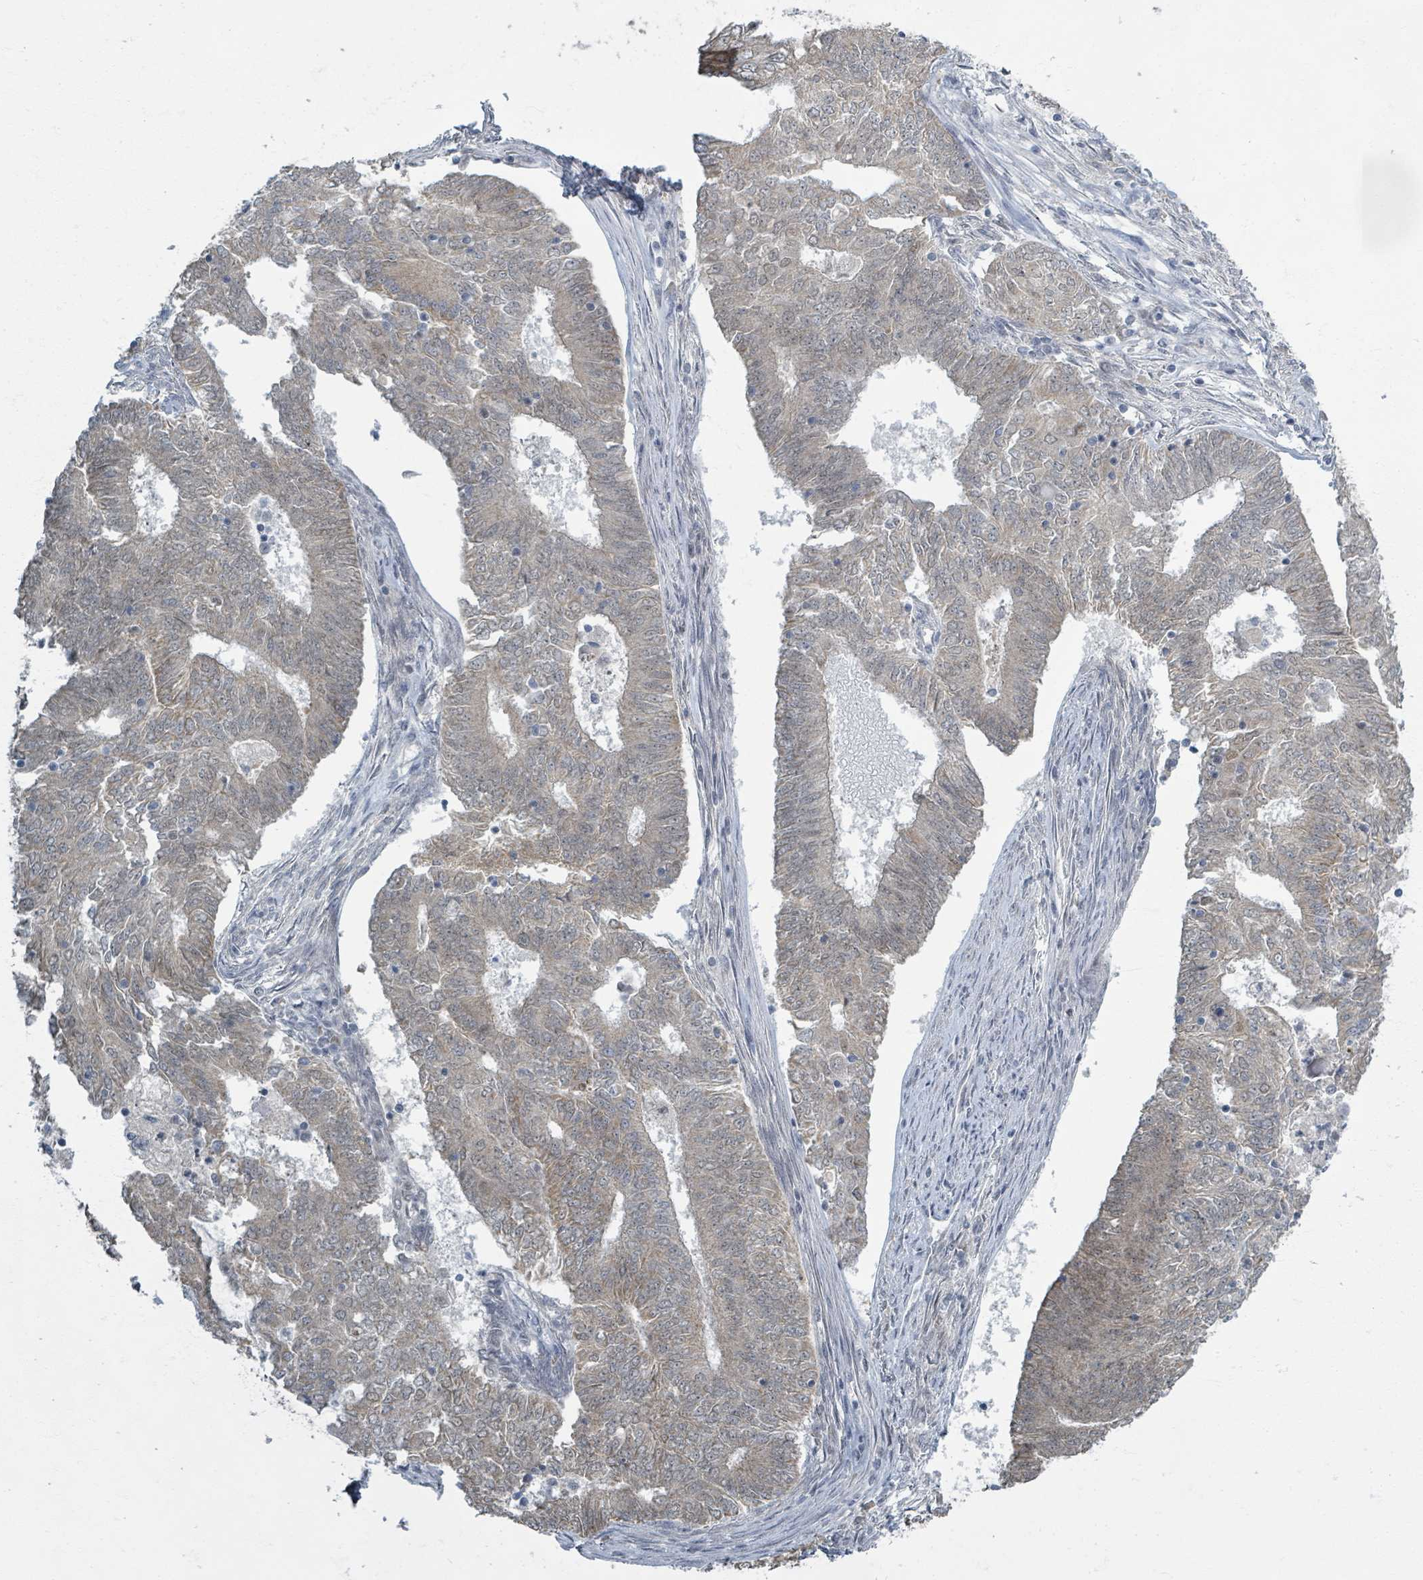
{"staining": {"intensity": "weak", "quantity": "25%-75%", "location": "cytoplasmic/membranous"}, "tissue": "endometrial cancer", "cell_type": "Tumor cells", "image_type": "cancer", "snomed": [{"axis": "morphology", "description": "Adenocarcinoma, NOS"}, {"axis": "topography", "description": "Endometrium"}], "caption": "An image of human adenocarcinoma (endometrial) stained for a protein demonstrates weak cytoplasmic/membranous brown staining in tumor cells. Using DAB (3,3'-diaminobenzidine) (brown) and hematoxylin (blue) stains, captured at high magnification using brightfield microscopy.", "gene": "INTS15", "patient": {"sex": "female", "age": 62}}